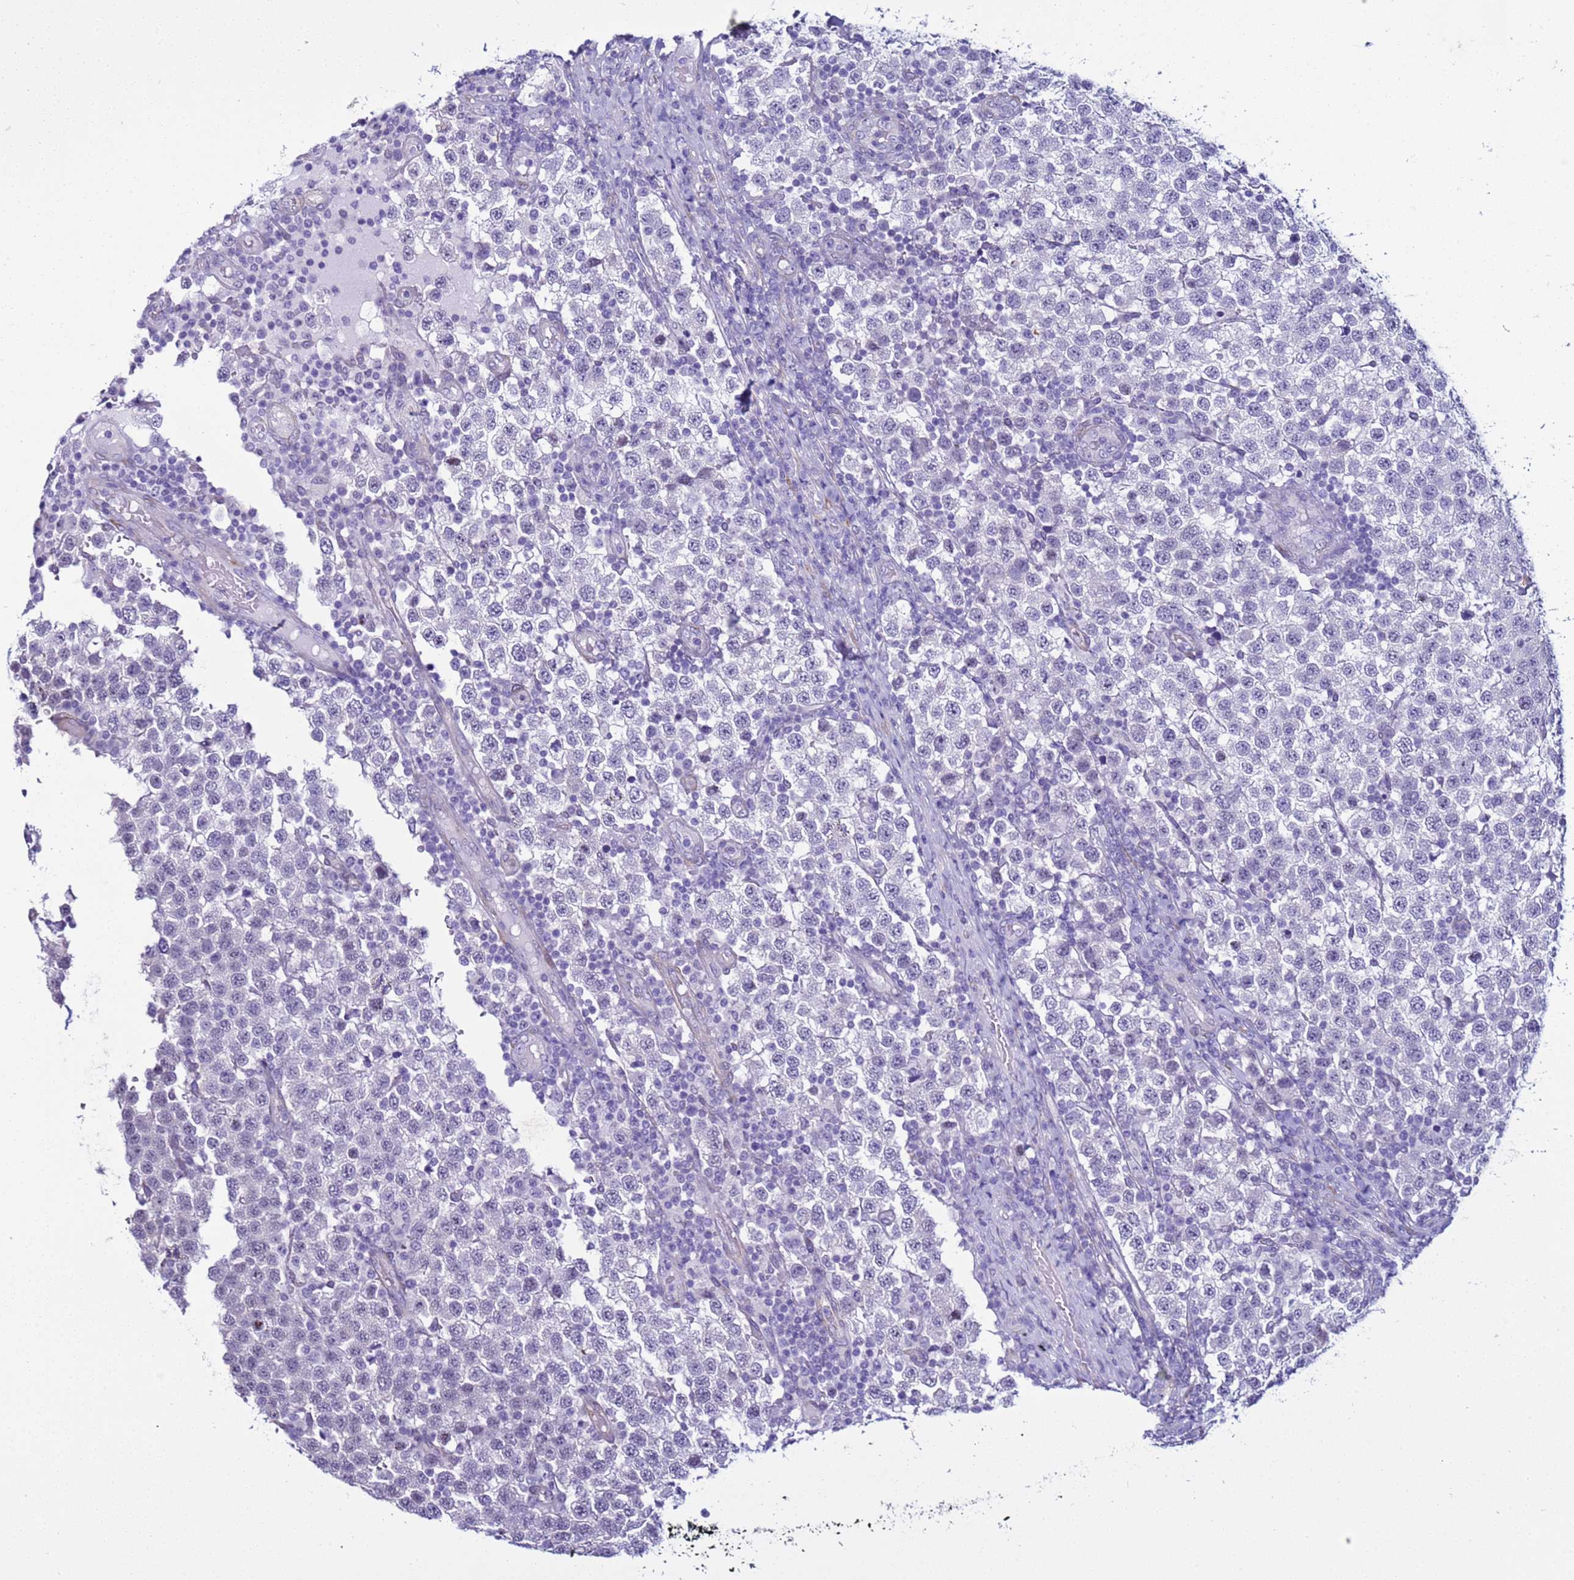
{"staining": {"intensity": "negative", "quantity": "none", "location": "none"}, "tissue": "testis cancer", "cell_type": "Tumor cells", "image_type": "cancer", "snomed": [{"axis": "morphology", "description": "Seminoma, NOS"}, {"axis": "topography", "description": "Testis"}], "caption": "Testis seminoma was stained to show a protein in brown. There is no significant positivity in tumor cells.", "gene": "LRRC10B", "patient": {"sex": "male", "age": 34}}